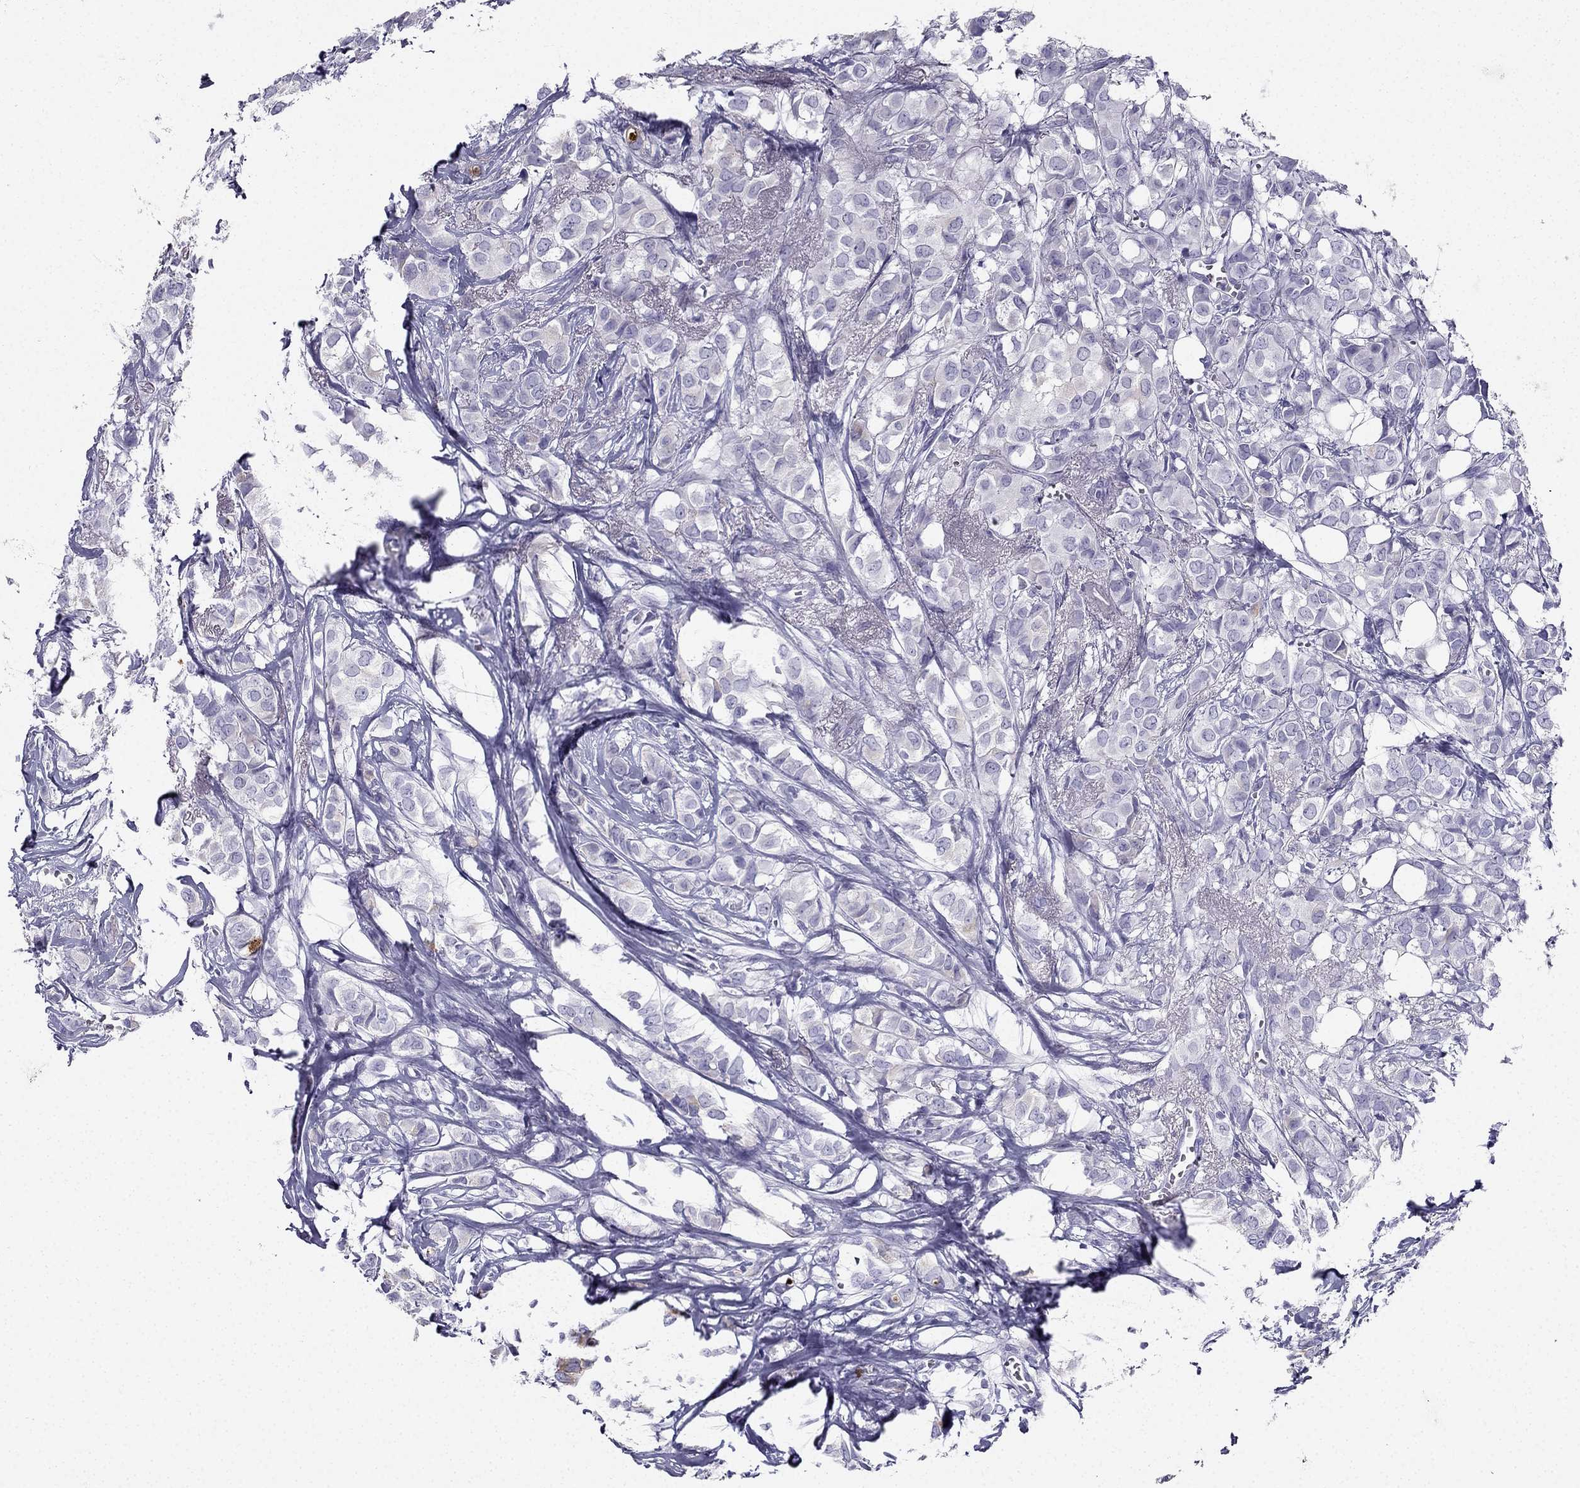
{"staining": {"intensity": "negative", "quantity": "none", "location": "none"}, "tissue": "breast cancer", "cell_type": "Tumor cells", "image_type": "cancer", "snomed": [{"axis": "morphology", "description": "Duct carcinoma"}, {"axis": "topography", "description": "Breast"}], "caption": "There is no significant positivity in tumor cells of breast cancer (infiltrating ductal carcinoma). (DAB (3,3'-diaminobenzidine) immunohistochemistry, high magnification).", "gene": "TFF3", "patient": {"sex": "female", "age": 85}}